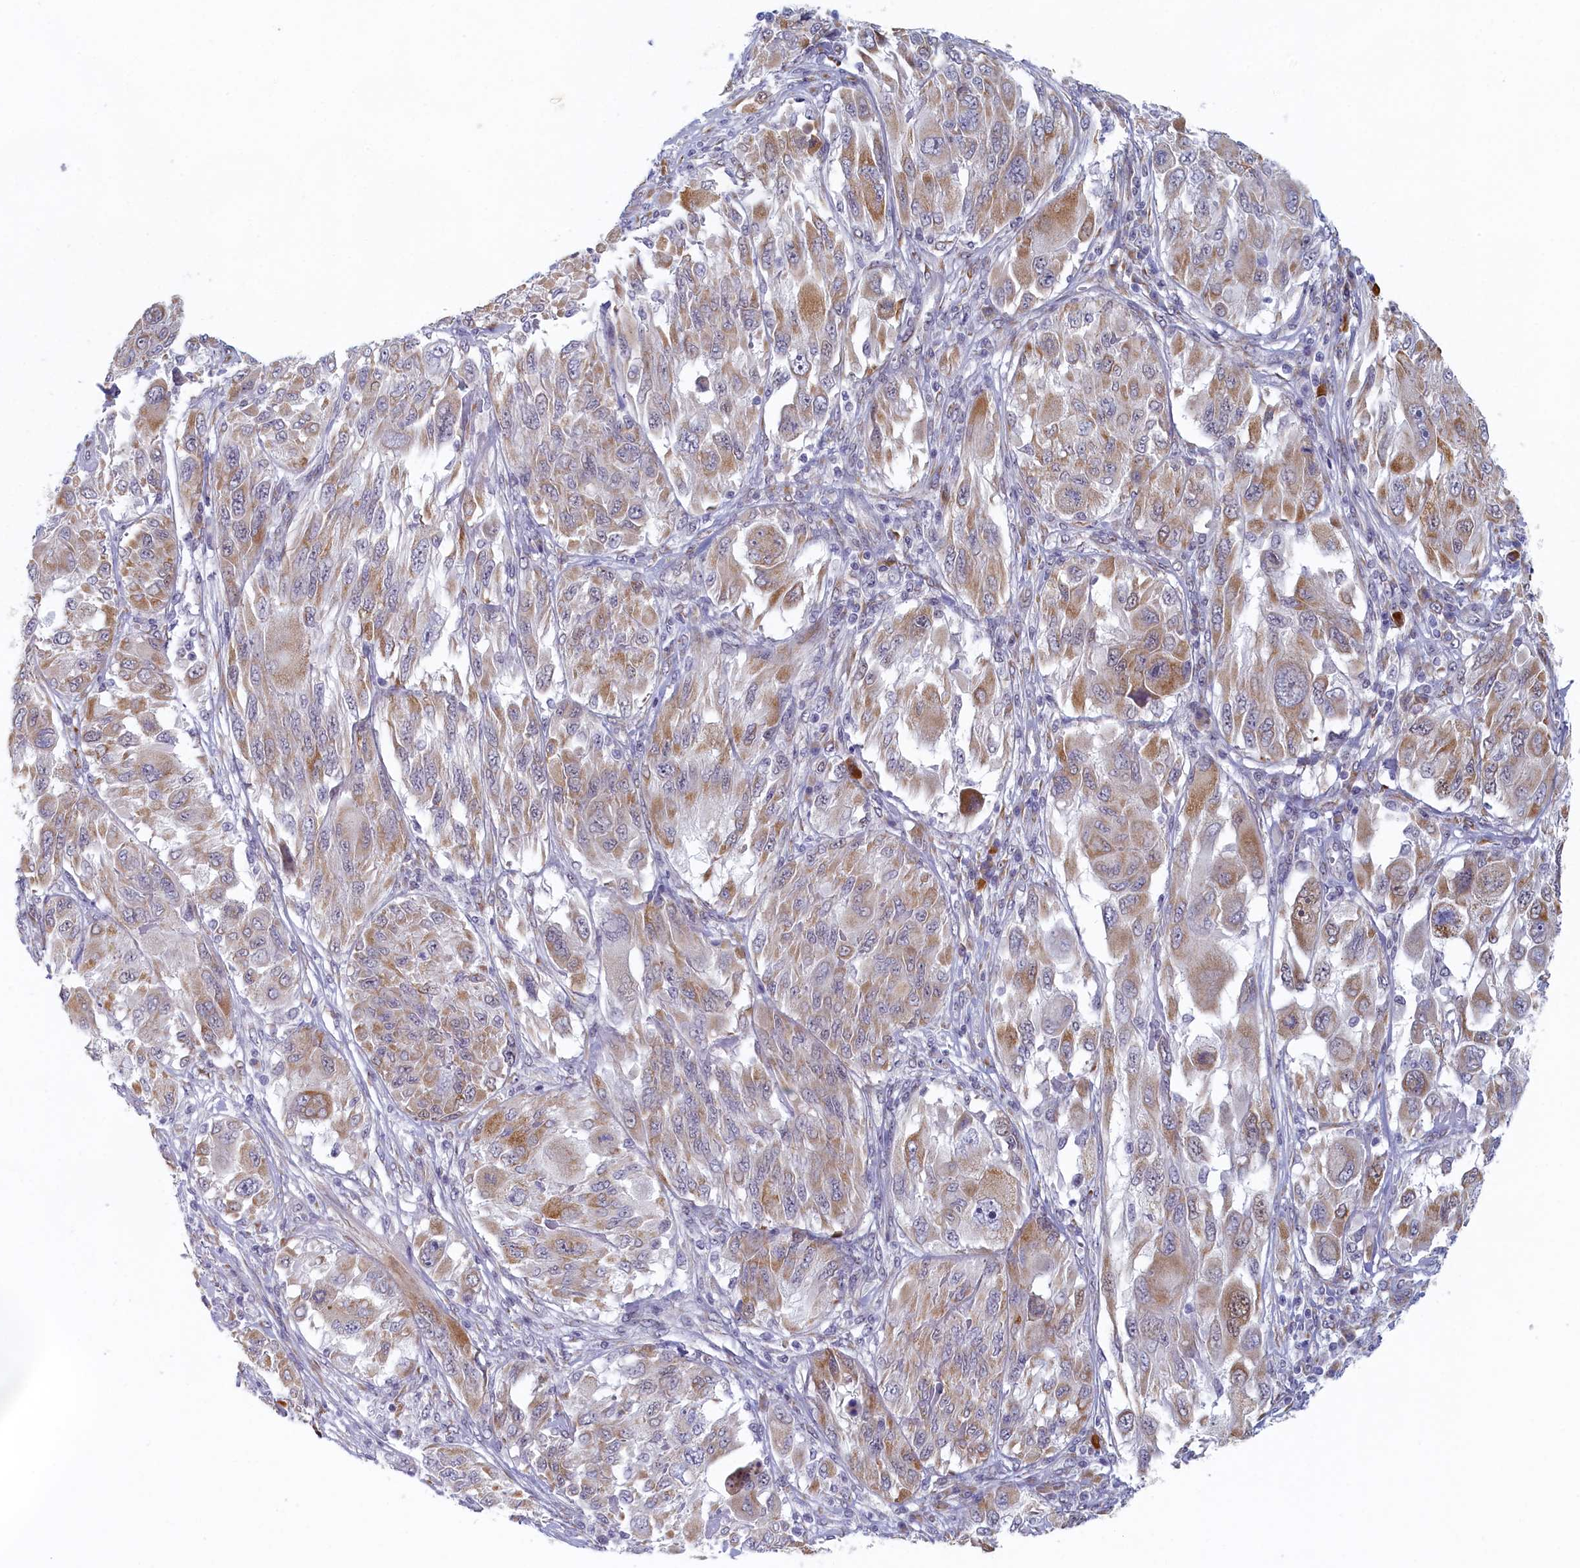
{"staining": {"intensity": "moderate", "quantity": ">75%", "location": "cytoplasmic/membranous"}, "tissue": "melanoma", "cell_type": "Tumor cells", "image_type": "cancer", "snomed": [{"axis": "morphology", "description": "Malignant melanoma, NOS"}, {"axis": "topography", "description": "Skin"}], "caption": "Melanoma tissue demonstrates moderate cytoplasmic/membranous staining in about >75% of tumor cells (IHC, brightfield microscopy, high magnification).", "gene": "DNAJC17", "patient": {"sex": "female", "age": 91}}